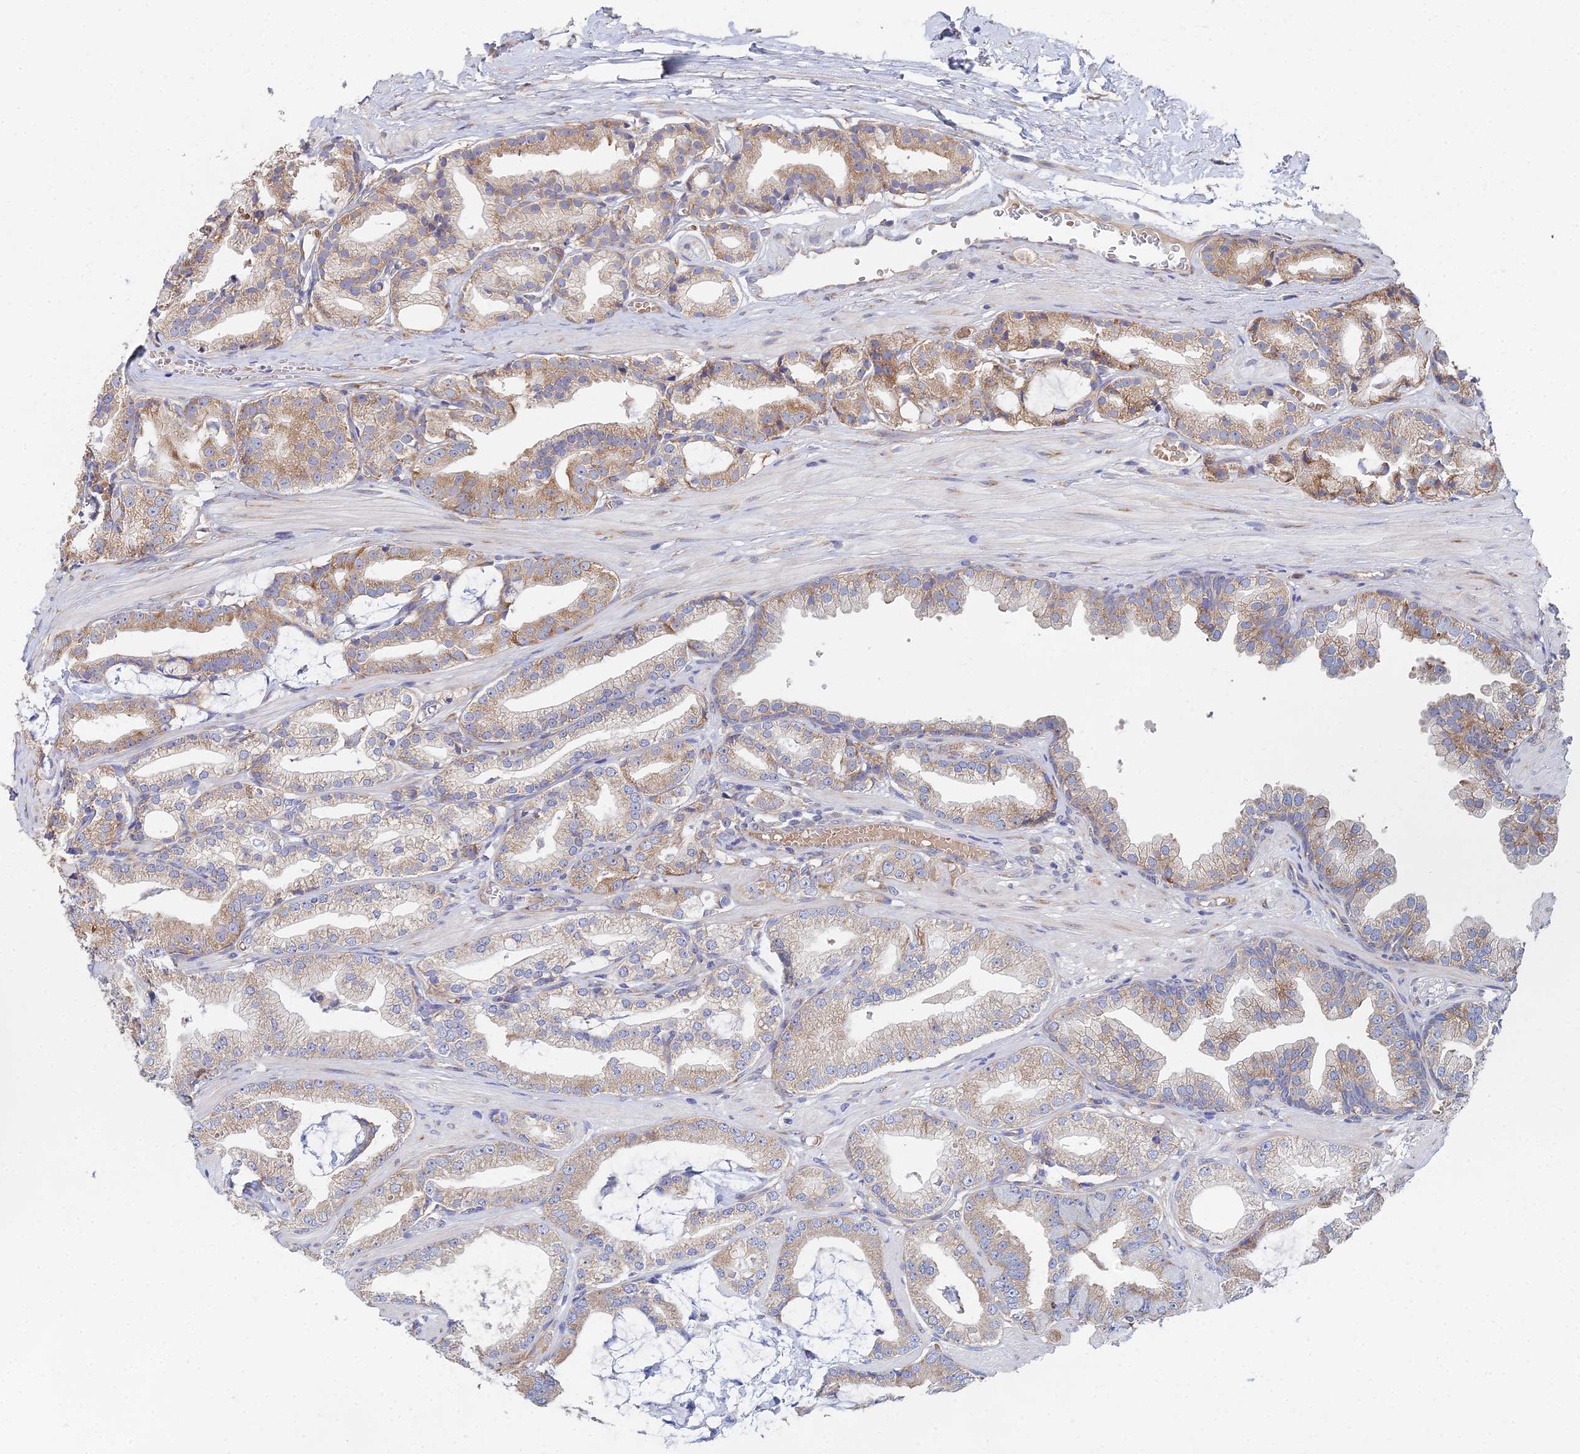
{"staining": {"intensity": "weak", "quantity": ">75%", "location": "cytoplasmic/membranous"}, "tissue": "prostate cancer", "cell_type": "Tumor cells", "image_type": "cancer", "snomed": [{"axis": "morphology", "description": "Adenocarcinoma, High grade"}, {"axis": "topography", "description": "Prostate"}], "caption": "Immunohistochemistry of prostate cancer demonstrates low levels of weak cytoplasmic/membranous expression in about >75% of tumor cells.", "gene": "ELOF1", "patient": {"sex": "male", "age": 71}}